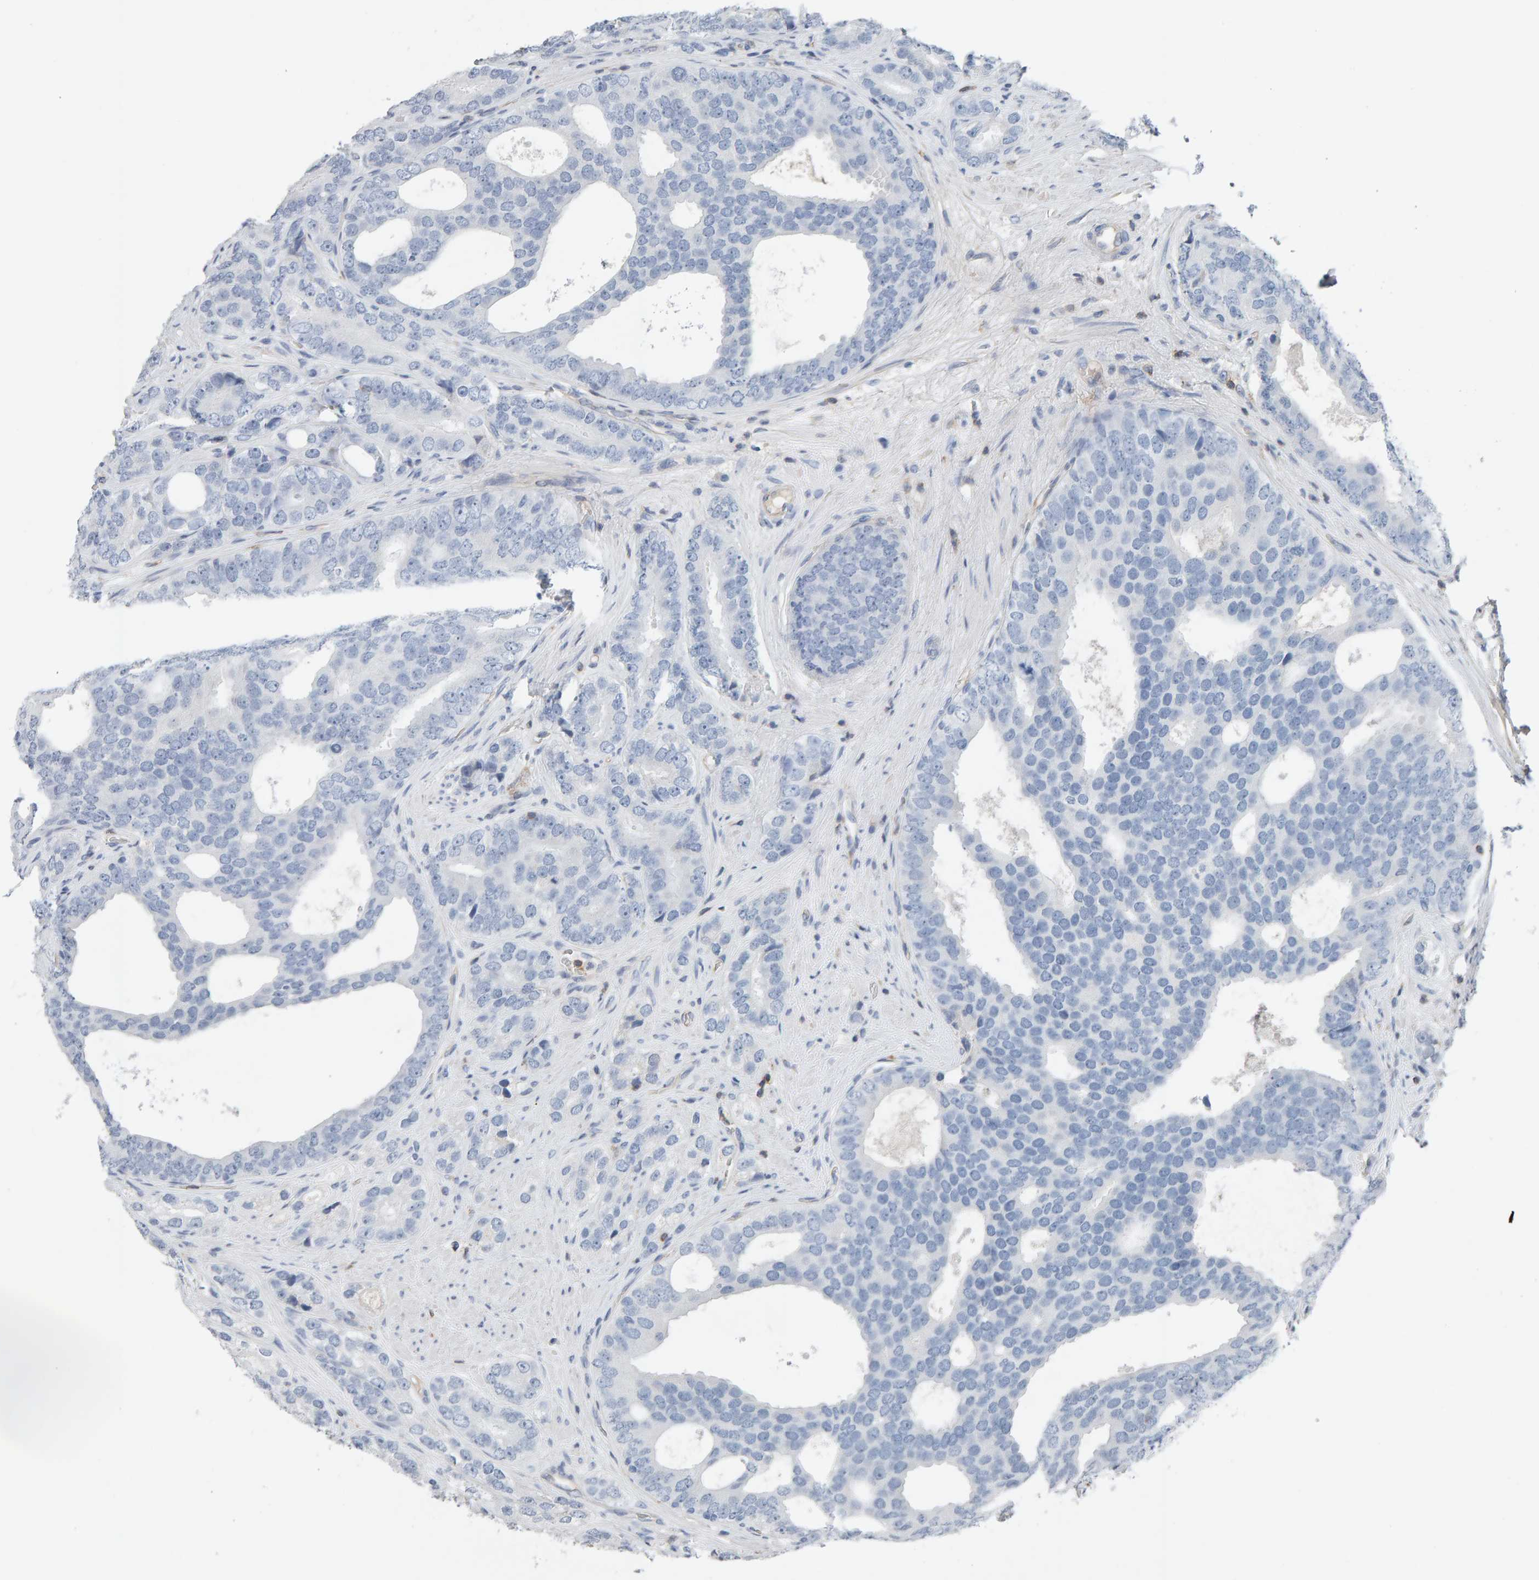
{"staining": {"intensity": "negative", "quantity": "none", "location": "none"}, "tissue": "prostate cancer", "cell_type": "Tumor cells", "image_type": "cancer", "snomed": [{"axis": "morphology", "description": "Adenocarcinoma, High grade"}, {"axis": "topography", "description": "Prostate"}], "caption": "This is a photomicrograph of immunohistochemistry staining of prostate cancer (adenocarcinoma (high-grade)), which shows no expression in tumor cells. (Immunohistochemistry, brightfield microscopy, high magnification).", "gene": "FYN", "patient": {"sex": "male", "age": 56}}